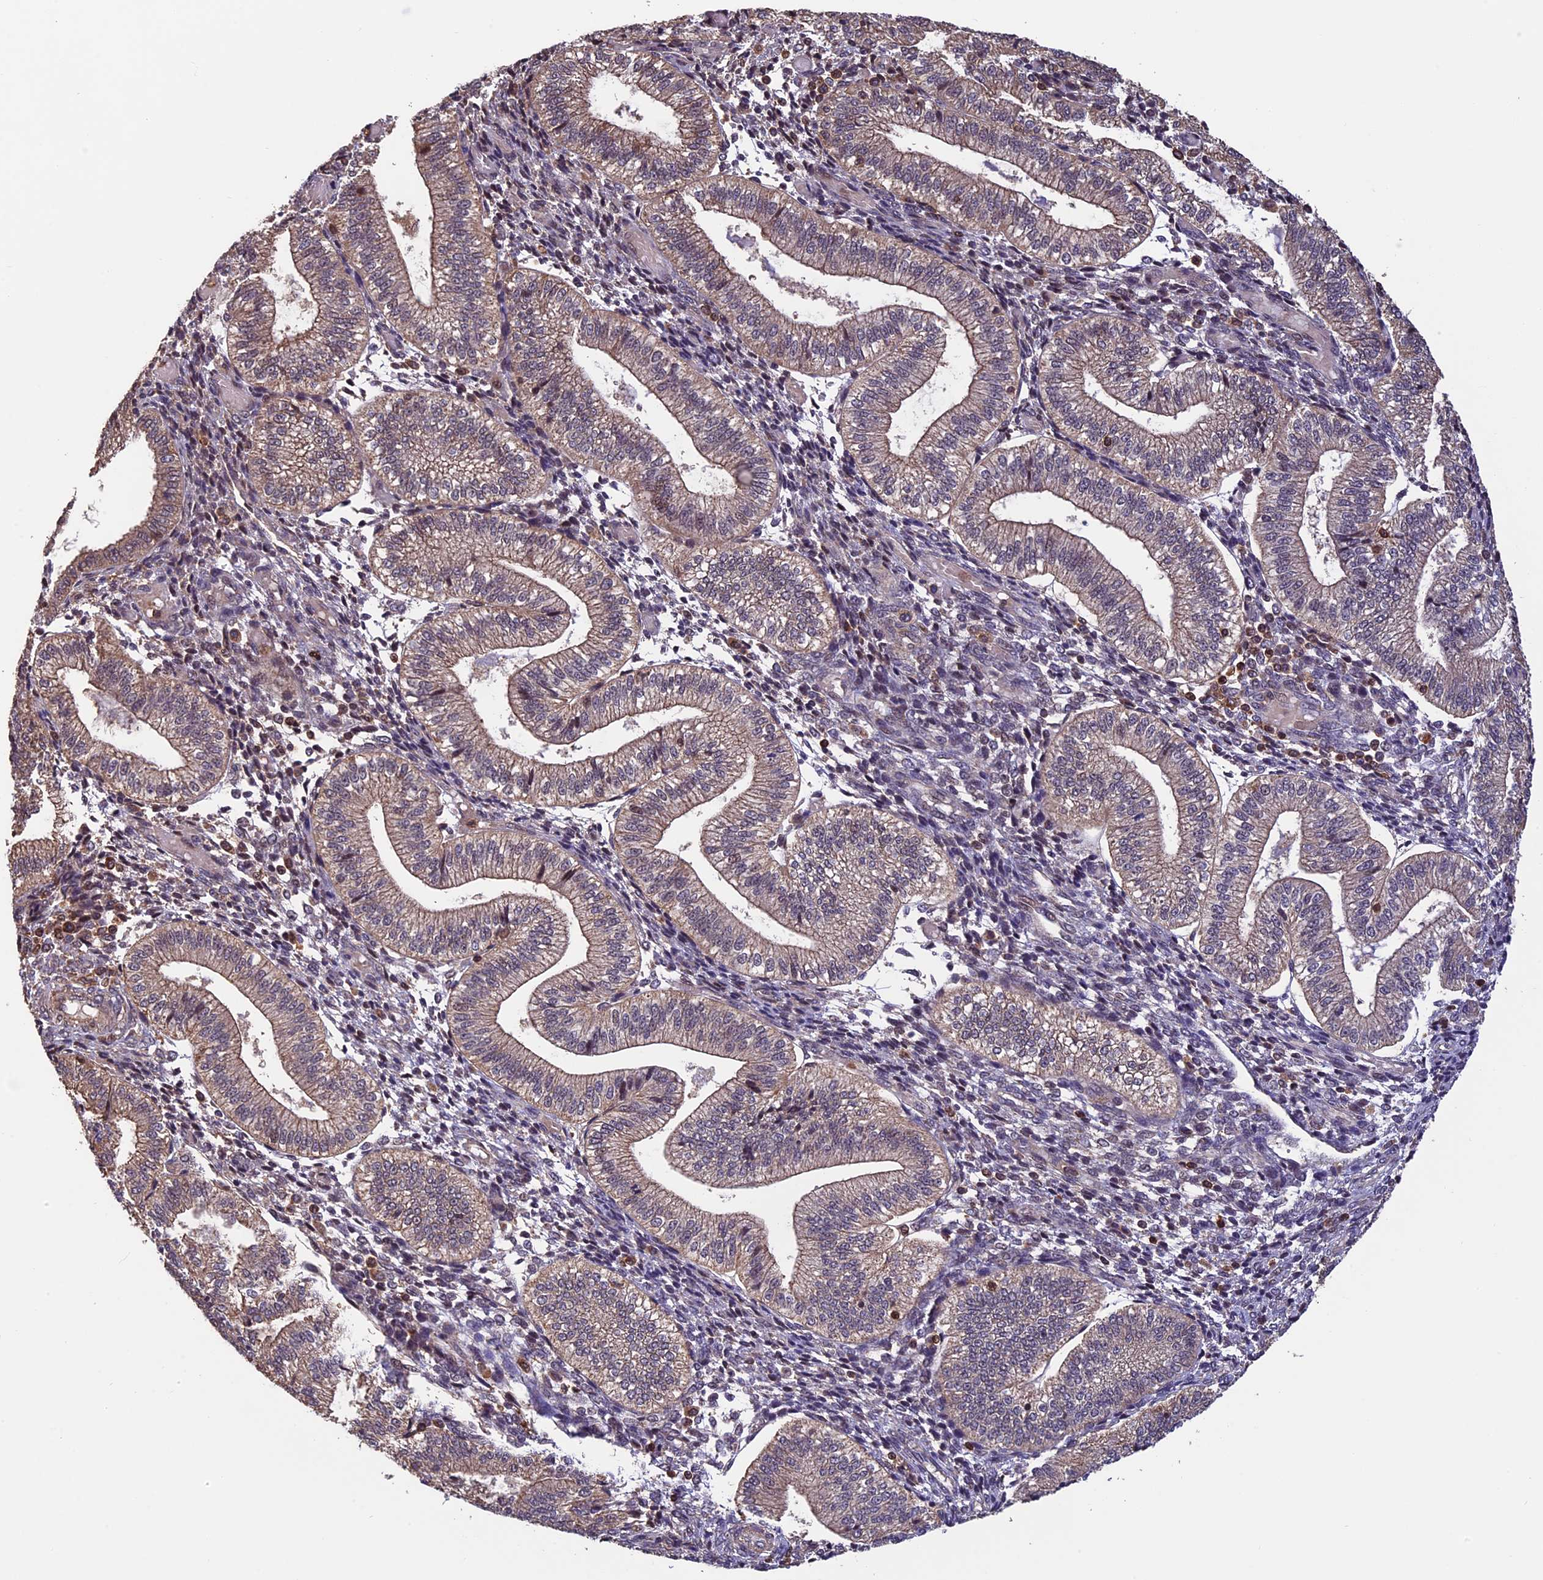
{"staining": {"intensity": "weak", "quantity": "<25%", "location": "cytoplasmic/membranous"}, "tissue": "endometrium", "cell_type": "Cells in endometrial stroma", "image_type": "normal", "snomed": [{"axis": "morphology", "description": "Normal tissue, NOS"}, {"axis": "topography", "description": "Endometrium"}], "caption": "Photomicrograph shows no significant protein positivity in cells in endometrial stroma of unremarkable endometrium. The staining is performed using DAB brown chromogen with nuclei counter-stained in using hematoxylin.", "gene": "PKD2L2", "patient": {"sex": "female", "age": 34}}